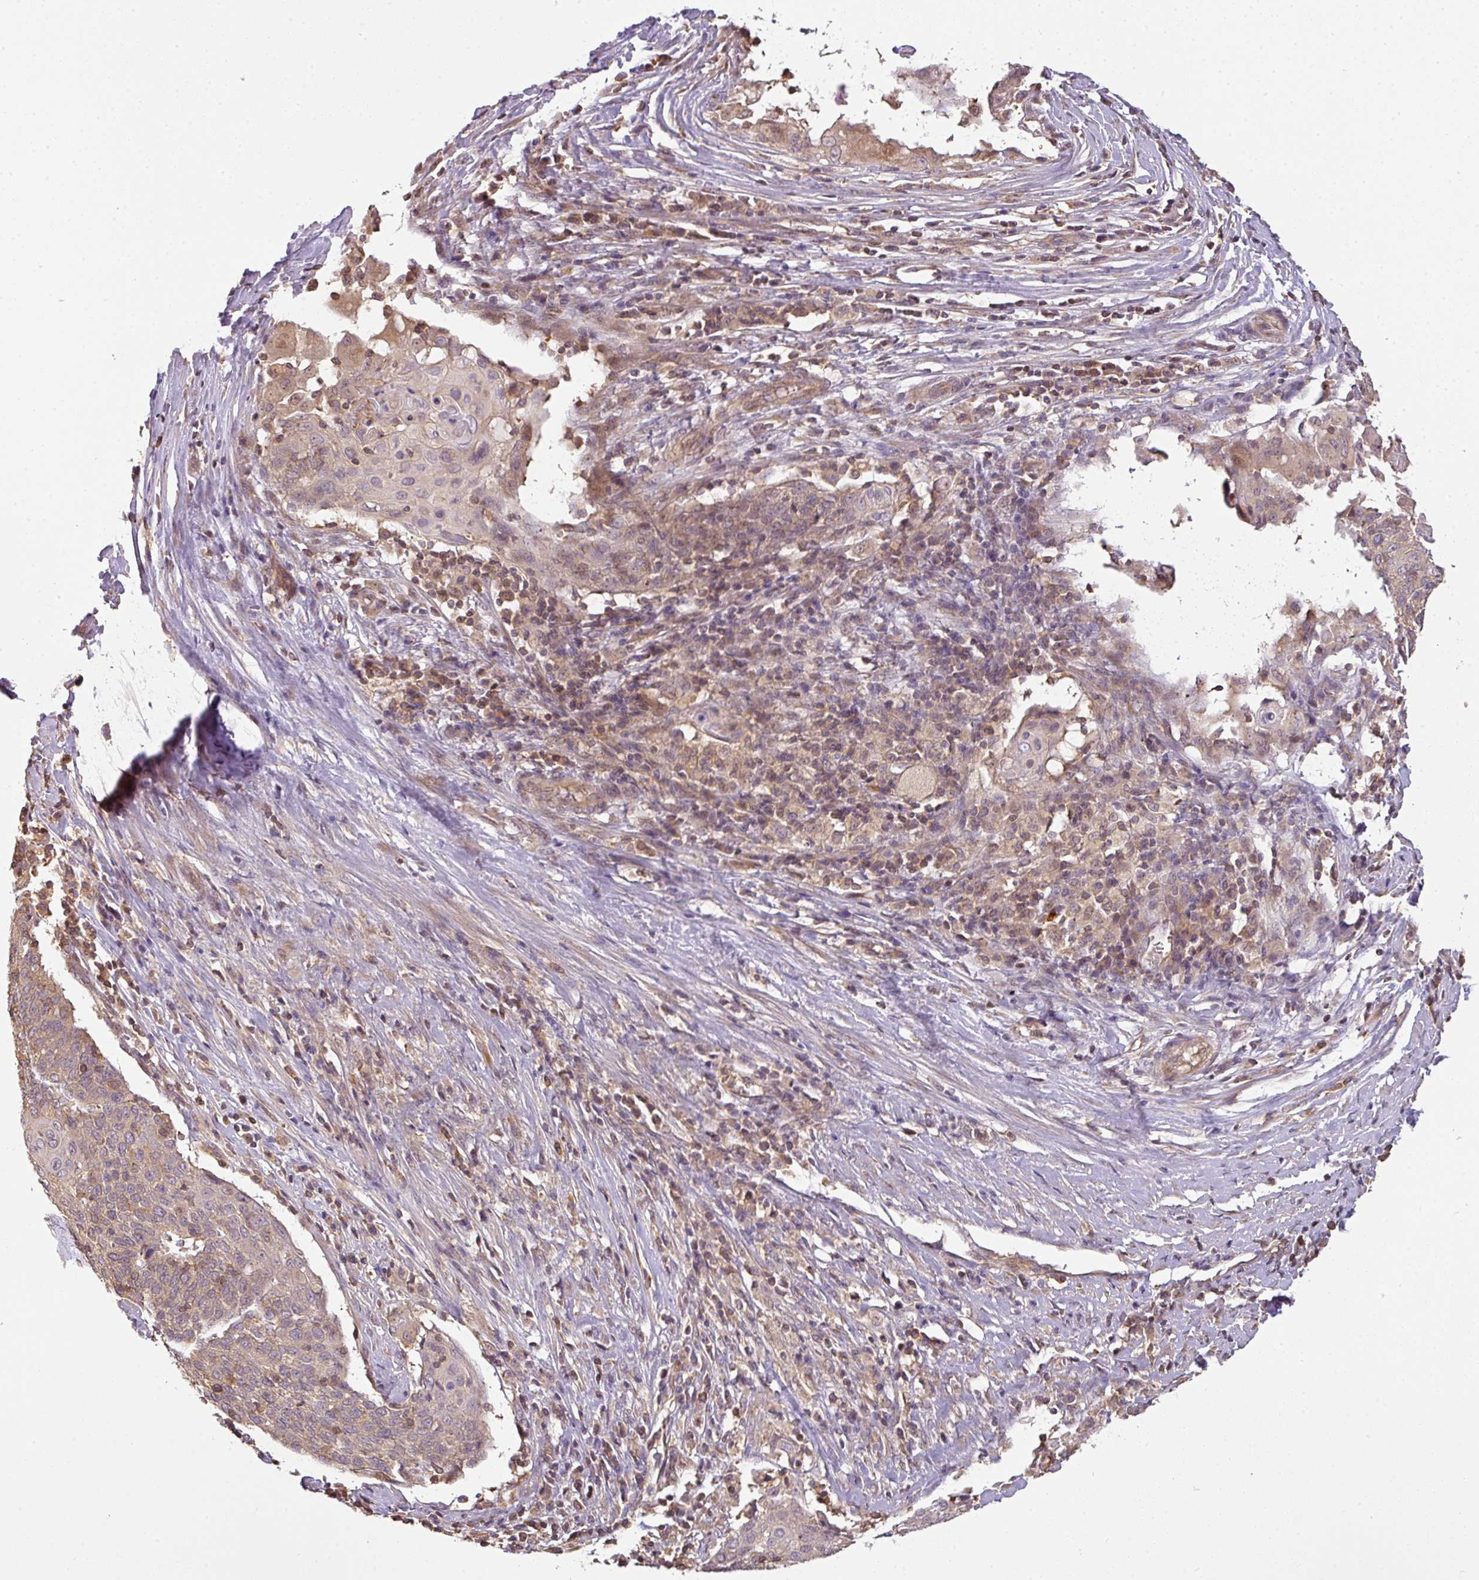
{"staining": {"intensity": "weak", "quantity": "<25%", "location": "cytoplasmic/membranous"}, "tissue": "cervical cancer", "cell_type": "Tumor cells", "image_type": "cancer", "snomed": [{"axis": "morphology", "description": "Squamous cell carcinoma, NOS"}, {"axis": "topography", "description": "Cervix"}], "caption": "Immunohistochemical staining of squamous cell carcinoma (cervical) displays no significant positivity in tumor cells.", "gene": "TCL1B", "patient": {"sex": "female", "age": 39}}